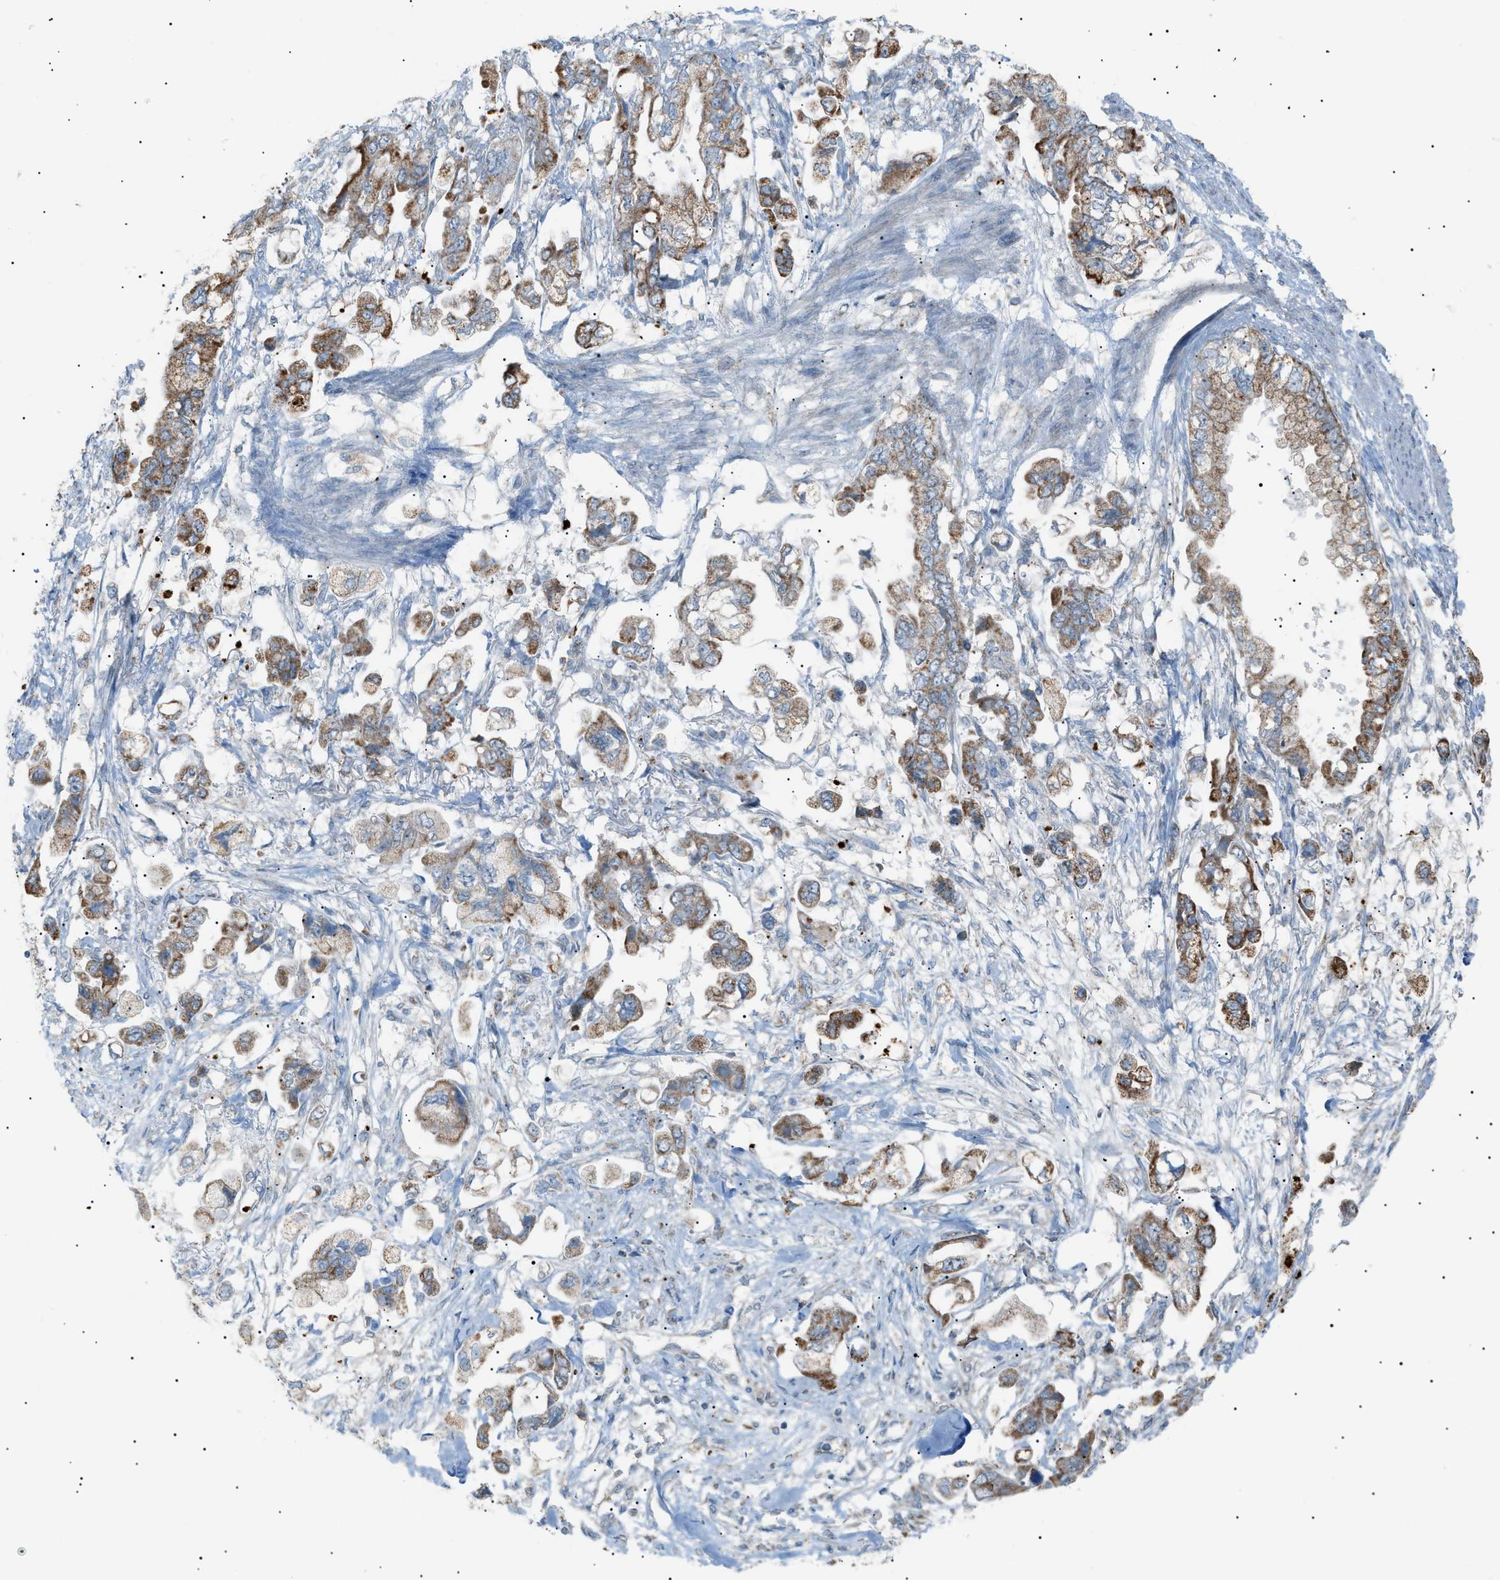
{"staining": {"intensity": "moderate", "quantity": ">75%", "location": "cytoplasmic/membranous"}, "tissue": "stomach cancer", "cell_type": "Tumor cells", "image_type": "cancer", "snomed": [{"axis": "morphology", "description": "Adenocarcinoma, NOS"}, {"axis": "topography", "description": "Stomach"}], "caption": "Approximately >75% of tumor cells in stomach cancer (adenocarcinoma) reveal moderate cytoplasmic/membranous protein expression as visualized by brown immunohistochemical staining.", "gene": "ZNF516", "patient": {"sex": "male", "age": 62}}